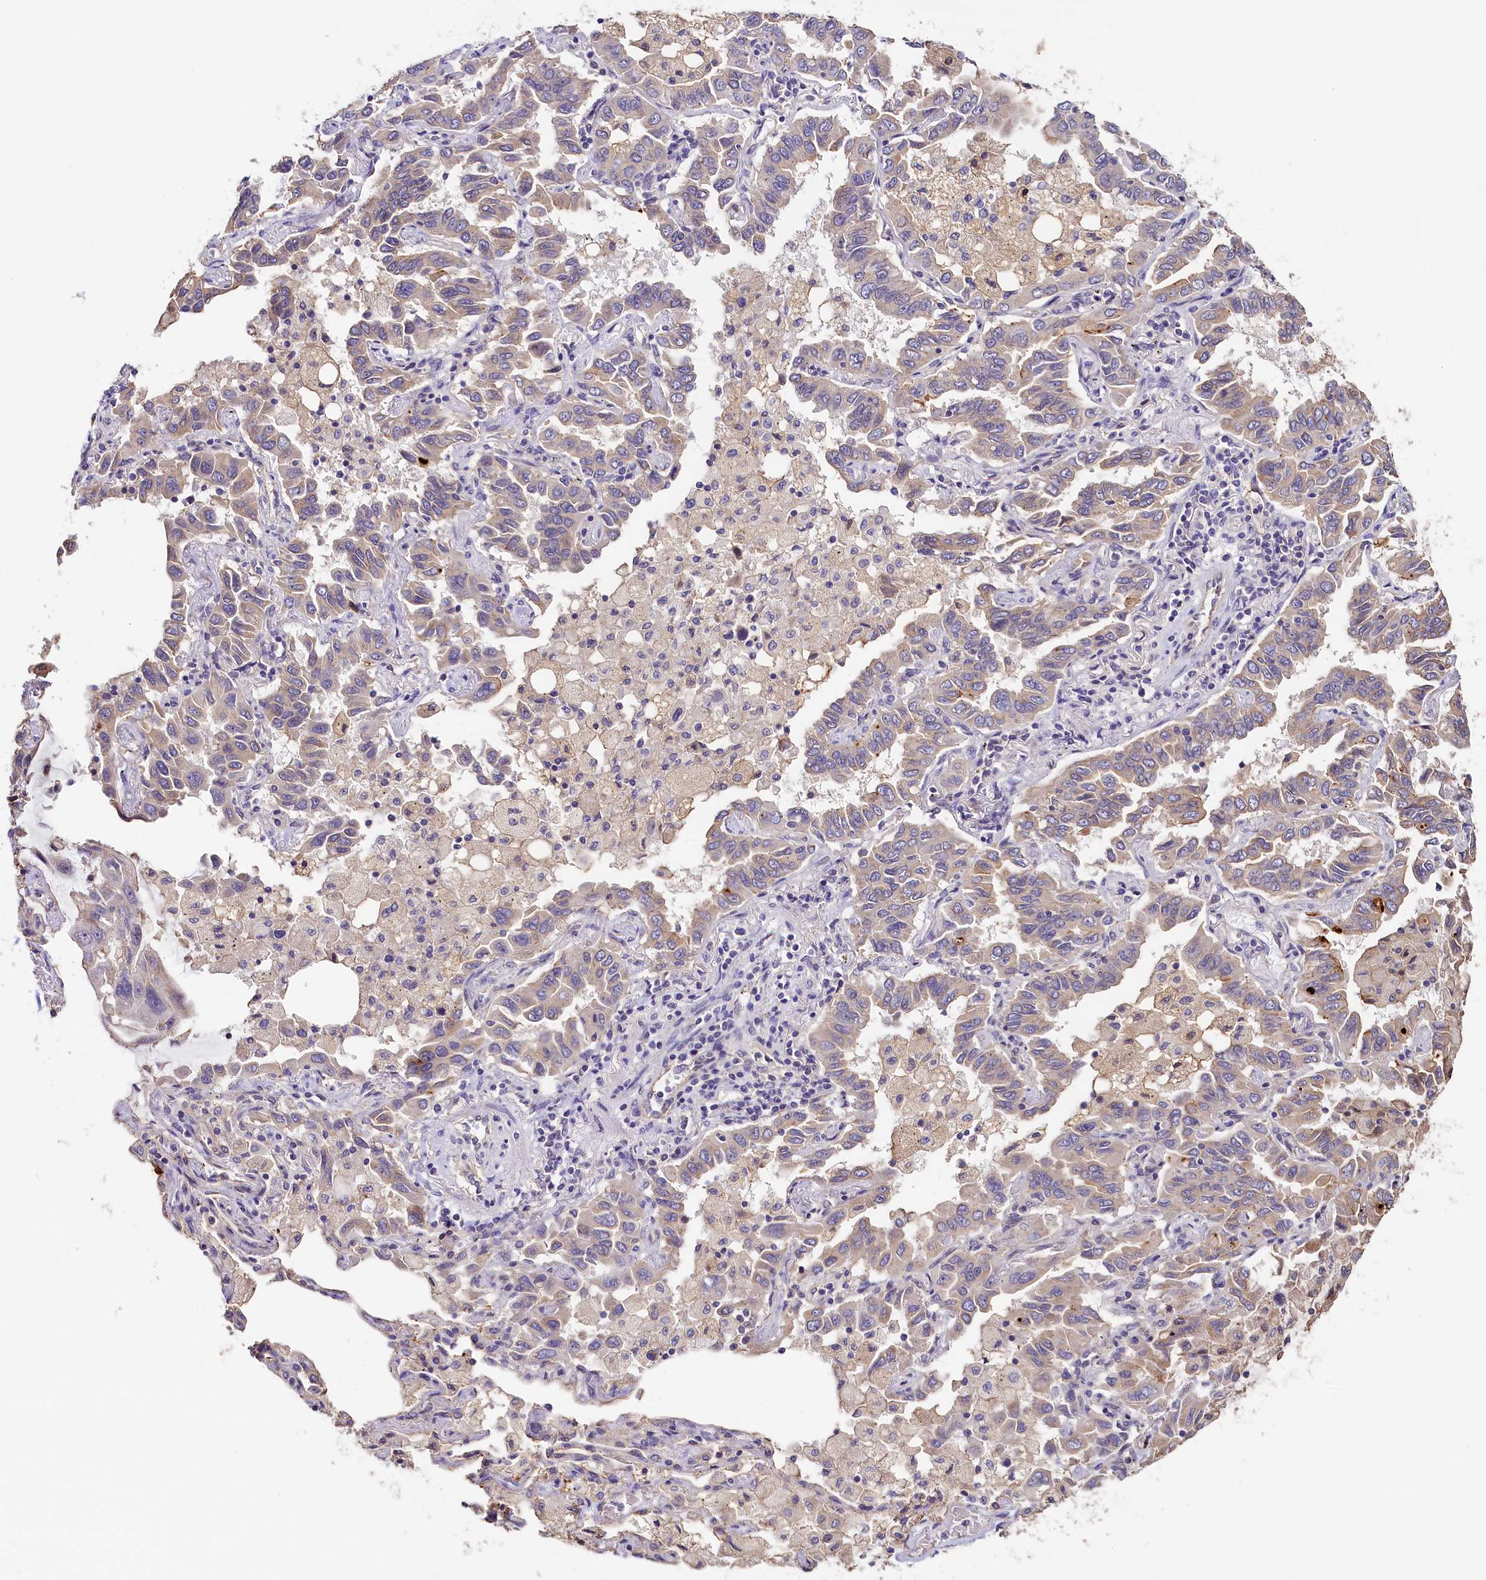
{"staining": {"intensity": "weak", "quantity": "<25%", "location": "cytoplasmic/membranous"}, "tissue": "lung cancer", "cell_type": "Tumor cells", "image_type": "cancer", "snomed": [{"axis": "morphology", "description": "Adenocarcinoma, NOS"}, {"axis": "topography", "description": "Lung"}], "caption": "Immunohistochemical staining of lung cancer (adenocarcinoma) demonstrates no significant staining in tumor cells.", "gene": "KATNB1", "patient": {"sex": "male", "age": 64}}